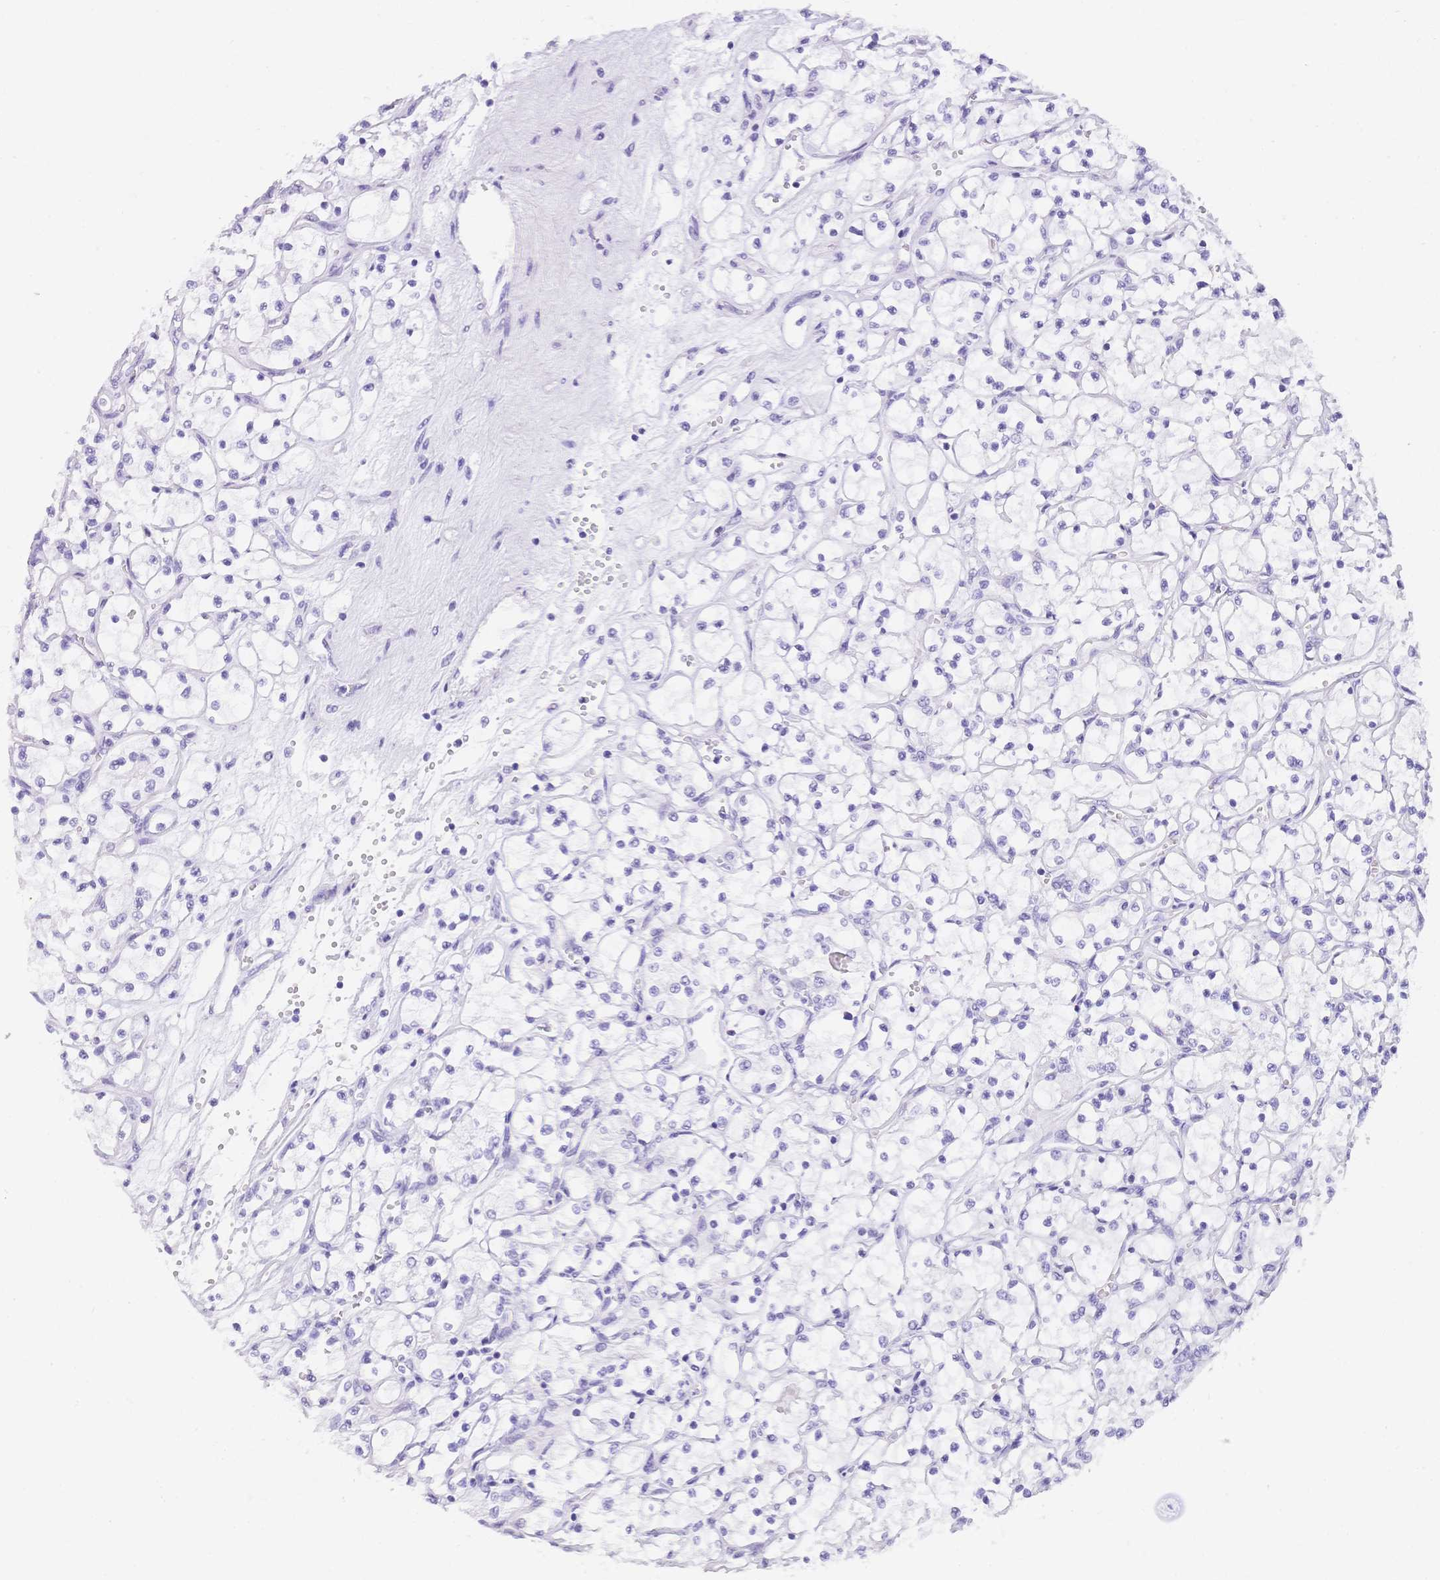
{"staining": {"intensity": "negative", "quantity": "none", "location": "none"}, "tissue": "renal cancer", "cell_type": "Tumor cells", "image_type": "cancer", "snomed": [{"axis": "morphology", "description": "Adenocarcinoma, NOS"}, {"axis": "topography", "description": "Kidney"}], "caption": "This image is of renal adenocarcinoma stained with immunohistochemistry to label a protein in brown with the nuclei are counter-stained blue. There is no staining in tumor cells. Brightfield microscopy of immunohistochemistry (IHC) stained with DAB (3,3'-diaminobenzidine) (brown) and hematoxylin (blue), captured at high magnification.", "gene": "MUC21", "patient": {"sex": "female", "age": 69}}